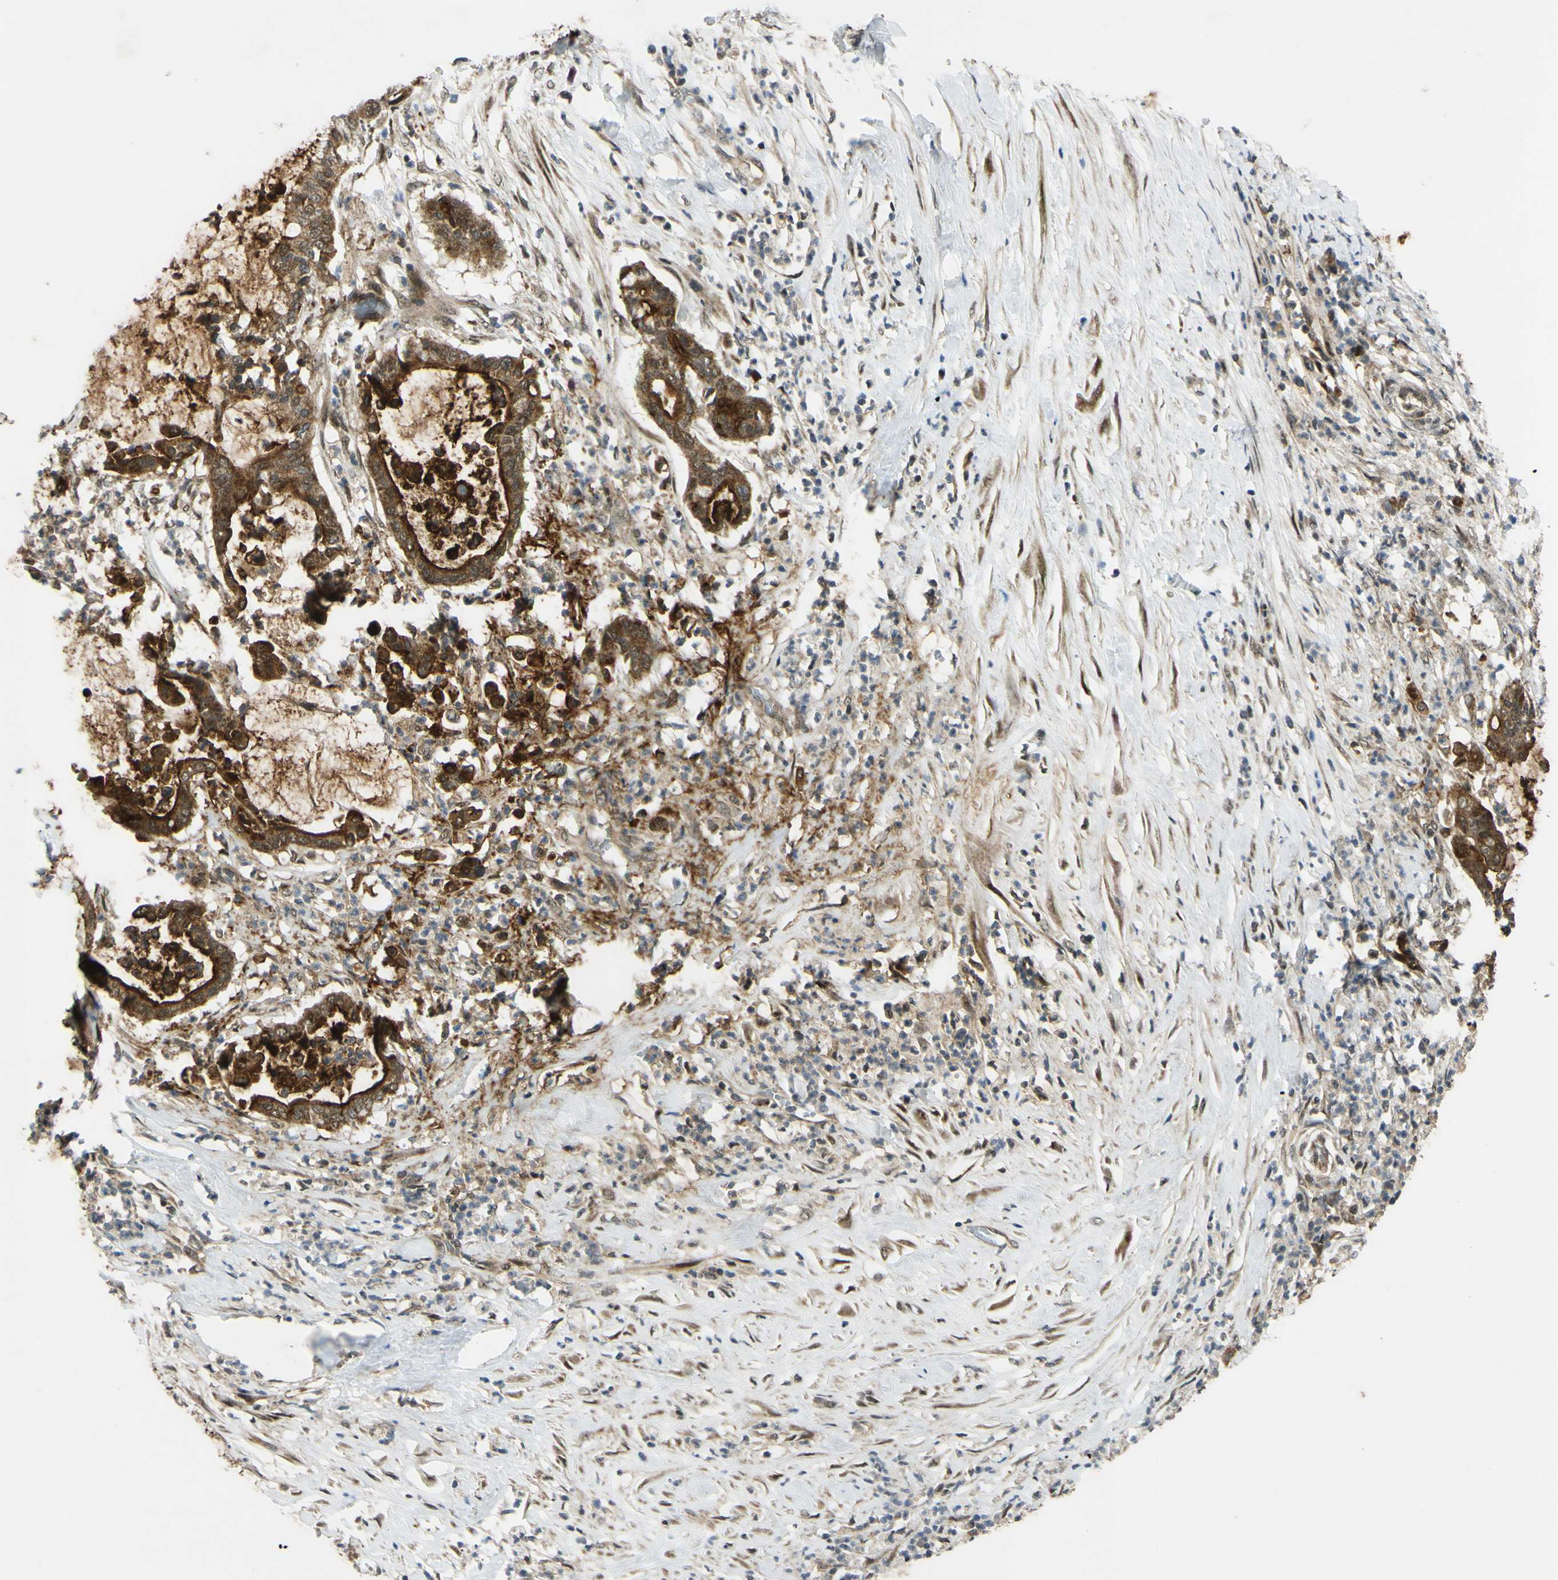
{"staining": {"intensity": "strong", "quantity": ">75%", "location": "cytoplasmic/membranous"}, "tissue": "pancreatic cancer", "cell_type": "Tumor cells", "image_type": "cancer", "snomed": [{"axis": "morphology", "description": "Adenocarcinoma, NOS"}, {"axis": "topography", "description": "Pancreas"}], "caption": "Immunohistochemical staining of human pancreatic cancer (adenocarcinoma) reveals strong cytoplasmic/membranous protein positivity in about >75% of tumor cells. Nuclei are stained in blue.", "gene": "ABCC8", "patient": {"sex": "male", "age": 41}}